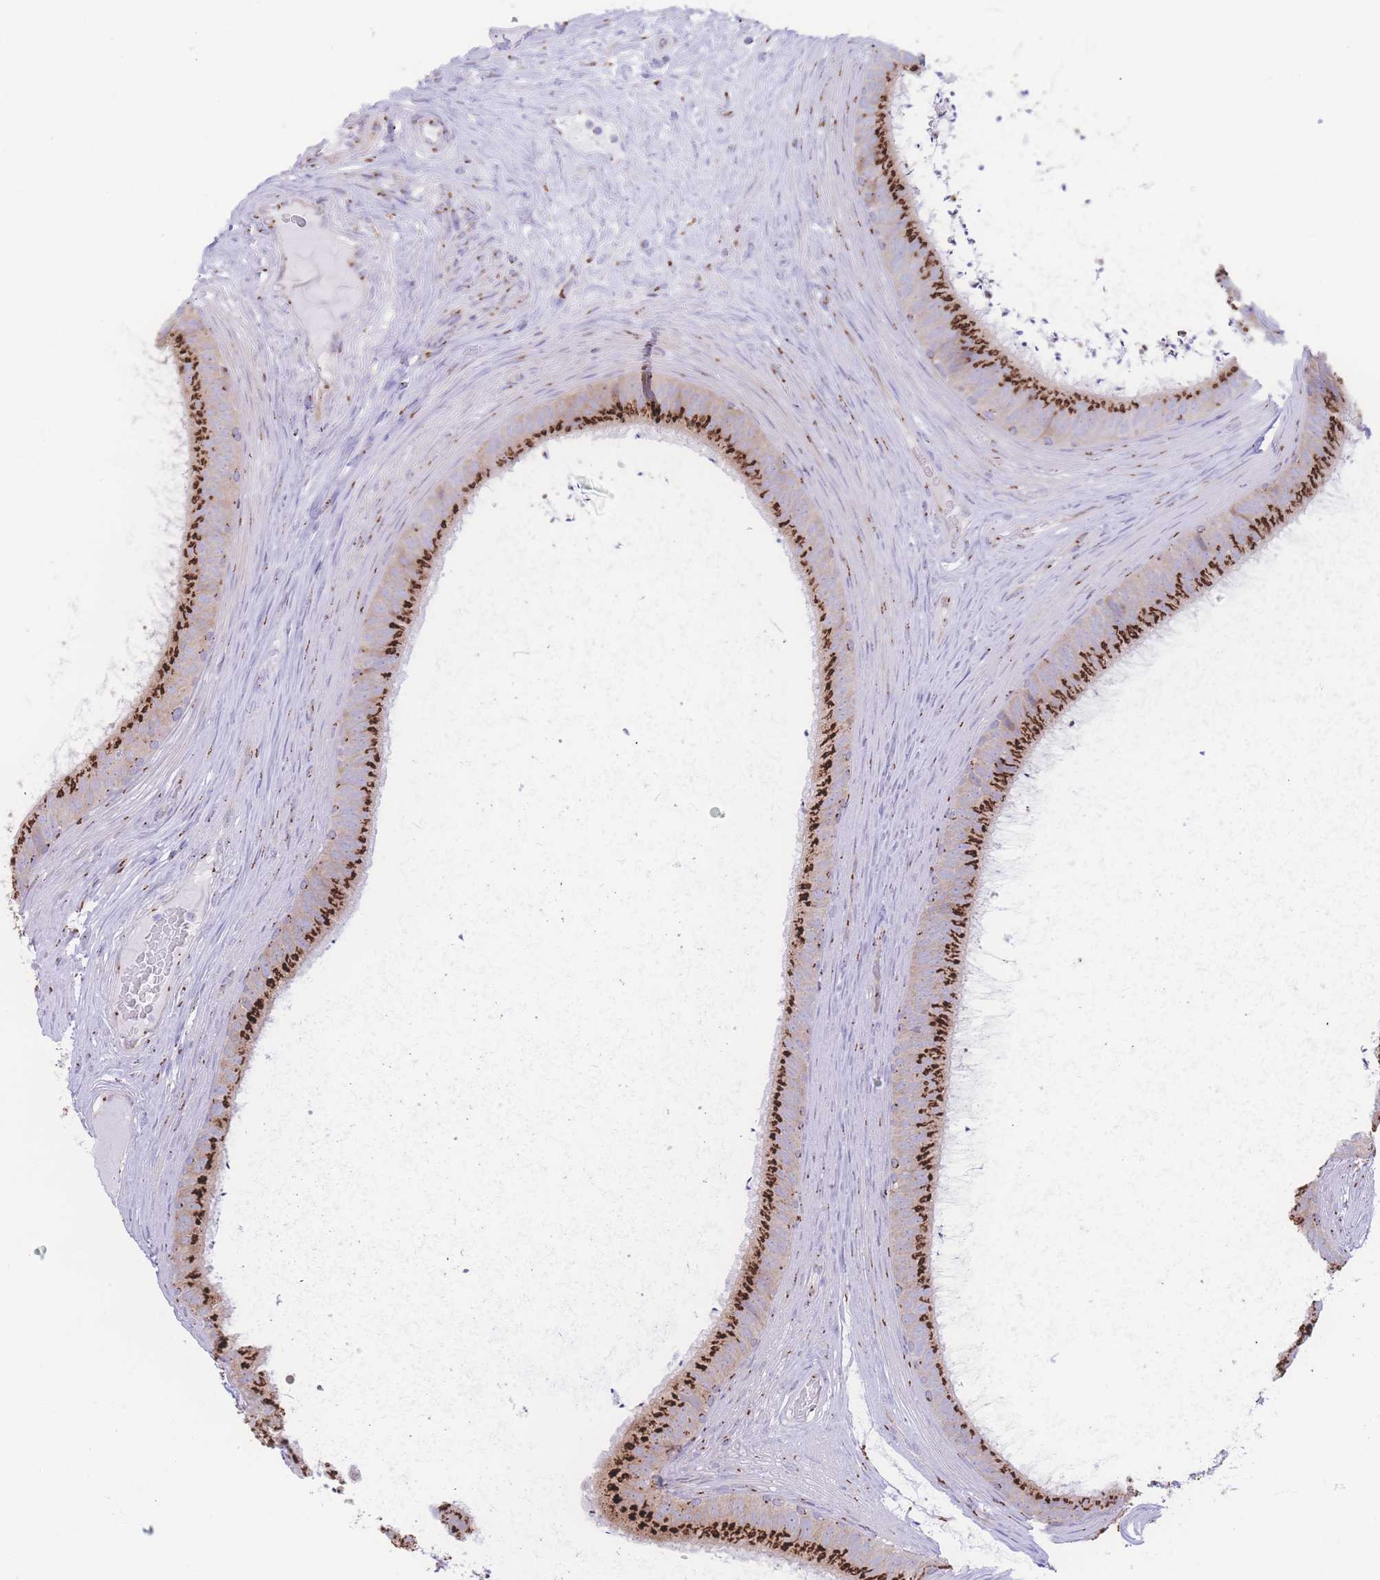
{"staining": {"intensity": "strong", "quantity": ">75%", "location": "cytoplasmic/membranous"}, "tissue": "epididymis", "cell_type": "Glandular cells", "image_type": "normal", "snomed": [{"axis": "morphology", "description": "Normal tissue, NOS"}, {"axis": "topography", "description": "Testis"}, {"axis": "topography", "description": "Epididymis"}], "caption": "This photomicrograph shows unremarkable epididymis stained with IHC to label a protein in brown. The cytoplasmic/membranous of glandular cells show strong positivity for the protein. Nuclei are counter-stained blue.", "gene": "GOLM2", "patient": {"sex": "male", "age": 41}}